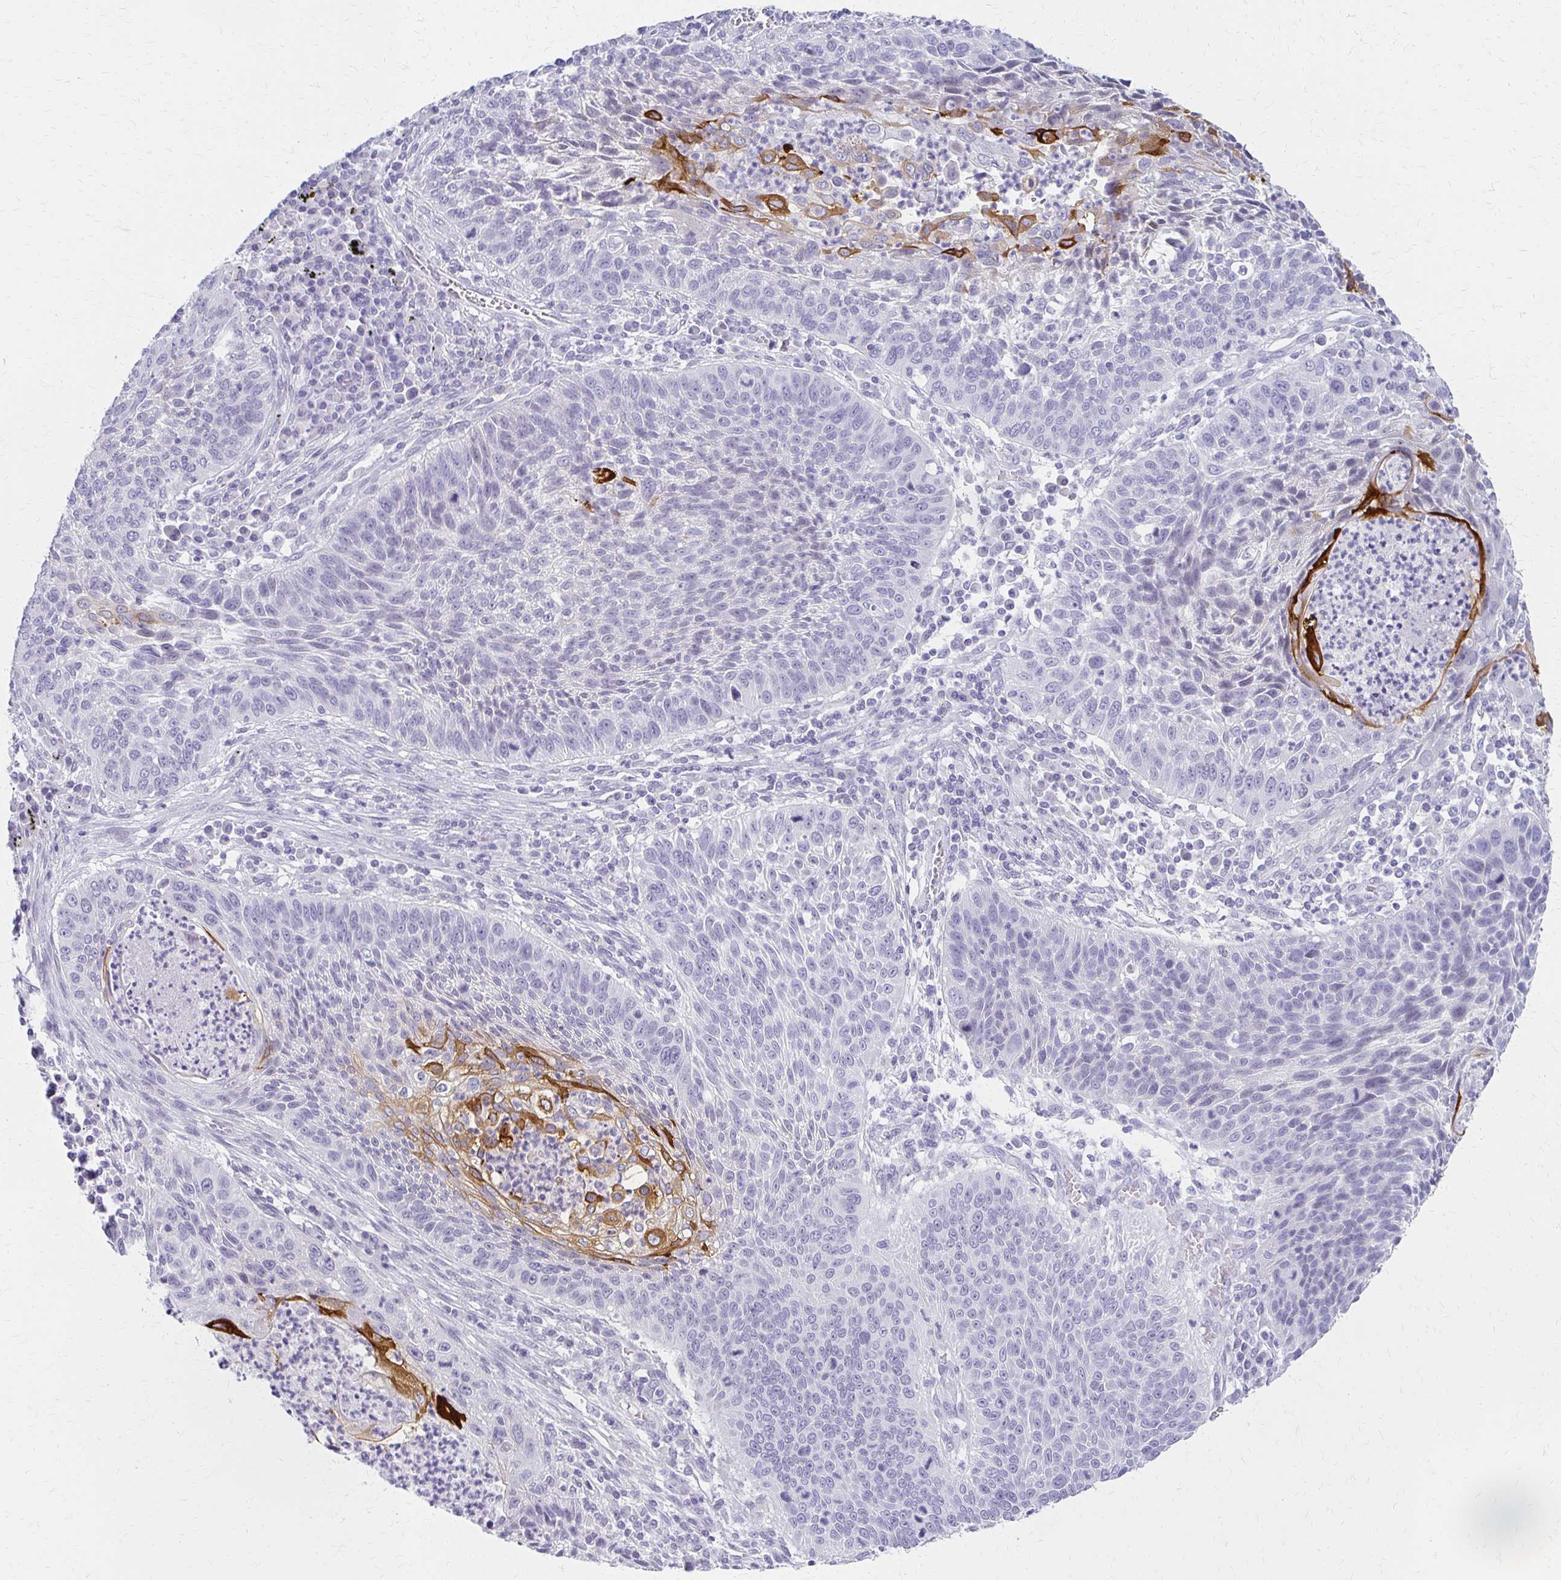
{"staining": {"intensity": "strong", "quantity": "<25%", "location": "cytoplasmic/membranous"}, "tissue": "lung cancer", "cell_type": "Tumor cells", "image_type": "cancer", "snomed": [{"axis": "morphology", "description": "Squamous cell carcinoma, NOS"}, {"axis": "morphology", "description": "Squamous cell carcinoma, metastatic, NOS"}, {"axis": "topography", "description": "Lung"}, {"axis": "topography", "description": "Pleura, NOS"}], "caption": "An image of human lung cancer (squamous cell carcinoma) stained for a protein reveals strong cytoplasmic/membranous brown staining in tumor cells.", "gene": "IVL", "patient": {"sex": "male", "age": 72}}